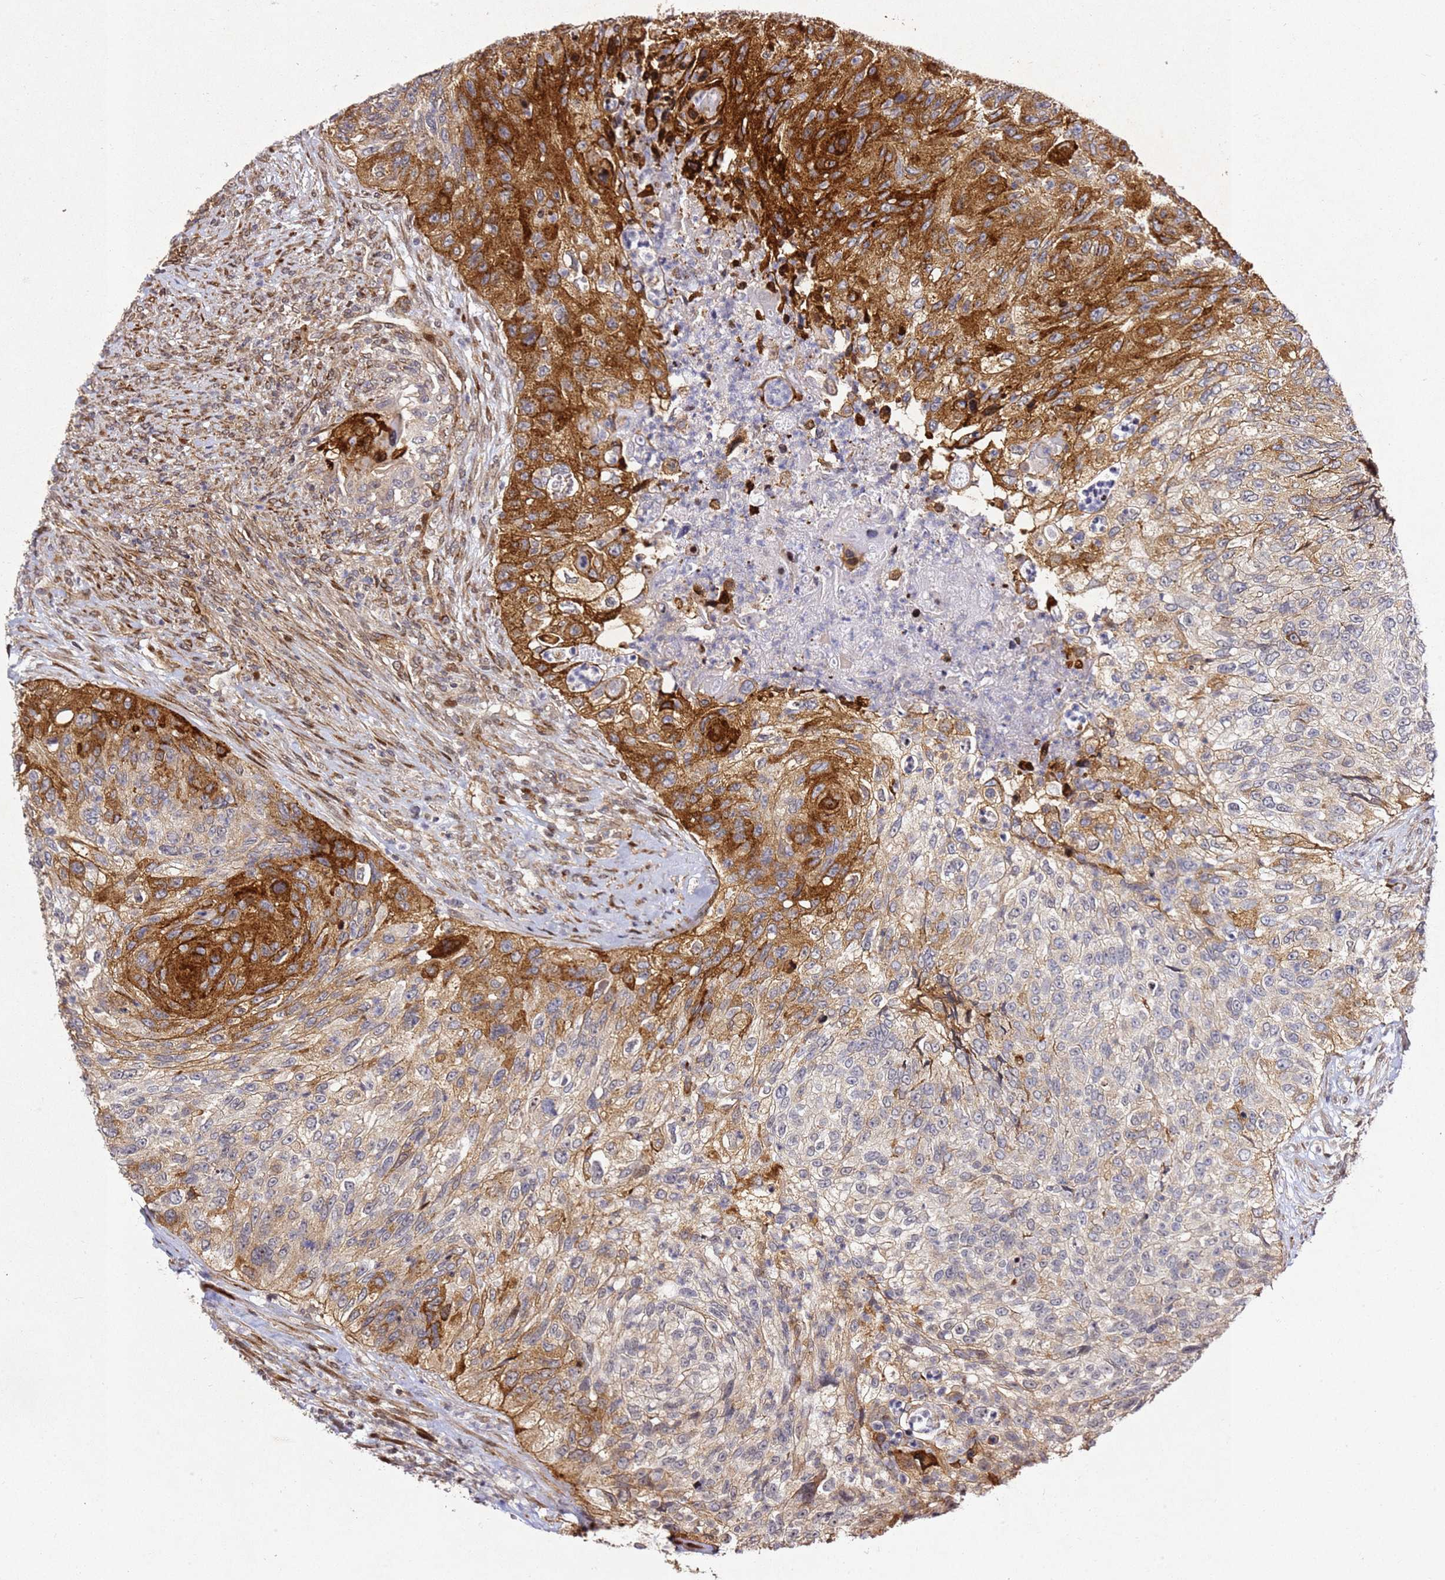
{"staining": {"intensity": "strong", "quantity": "25%-75%", "location": "cytoplasmic/membranous"}, "tissue": "urothelial cancer", "cell_type": "Tumor cells", "image_type": "cancer", "snomed": [{"axis": "morphology", "description": "Urothelial carcinoma, High grade"}, {"axis": "topography", "description": "Urinary bladder"}], "caption": "High-magnification brightfield microscopy of urothelial carcinoma (high-grade) stained with DAB (3,3'-diaminobenzidine) (brown) and counterstained with hematoxylin (blue). tumor cells exhibit strong cytoplasmic/membranous expression is present in about25%-75% of cells.", "gene": "ZNF296", "patient": {"sex": "female", "age": 60}}